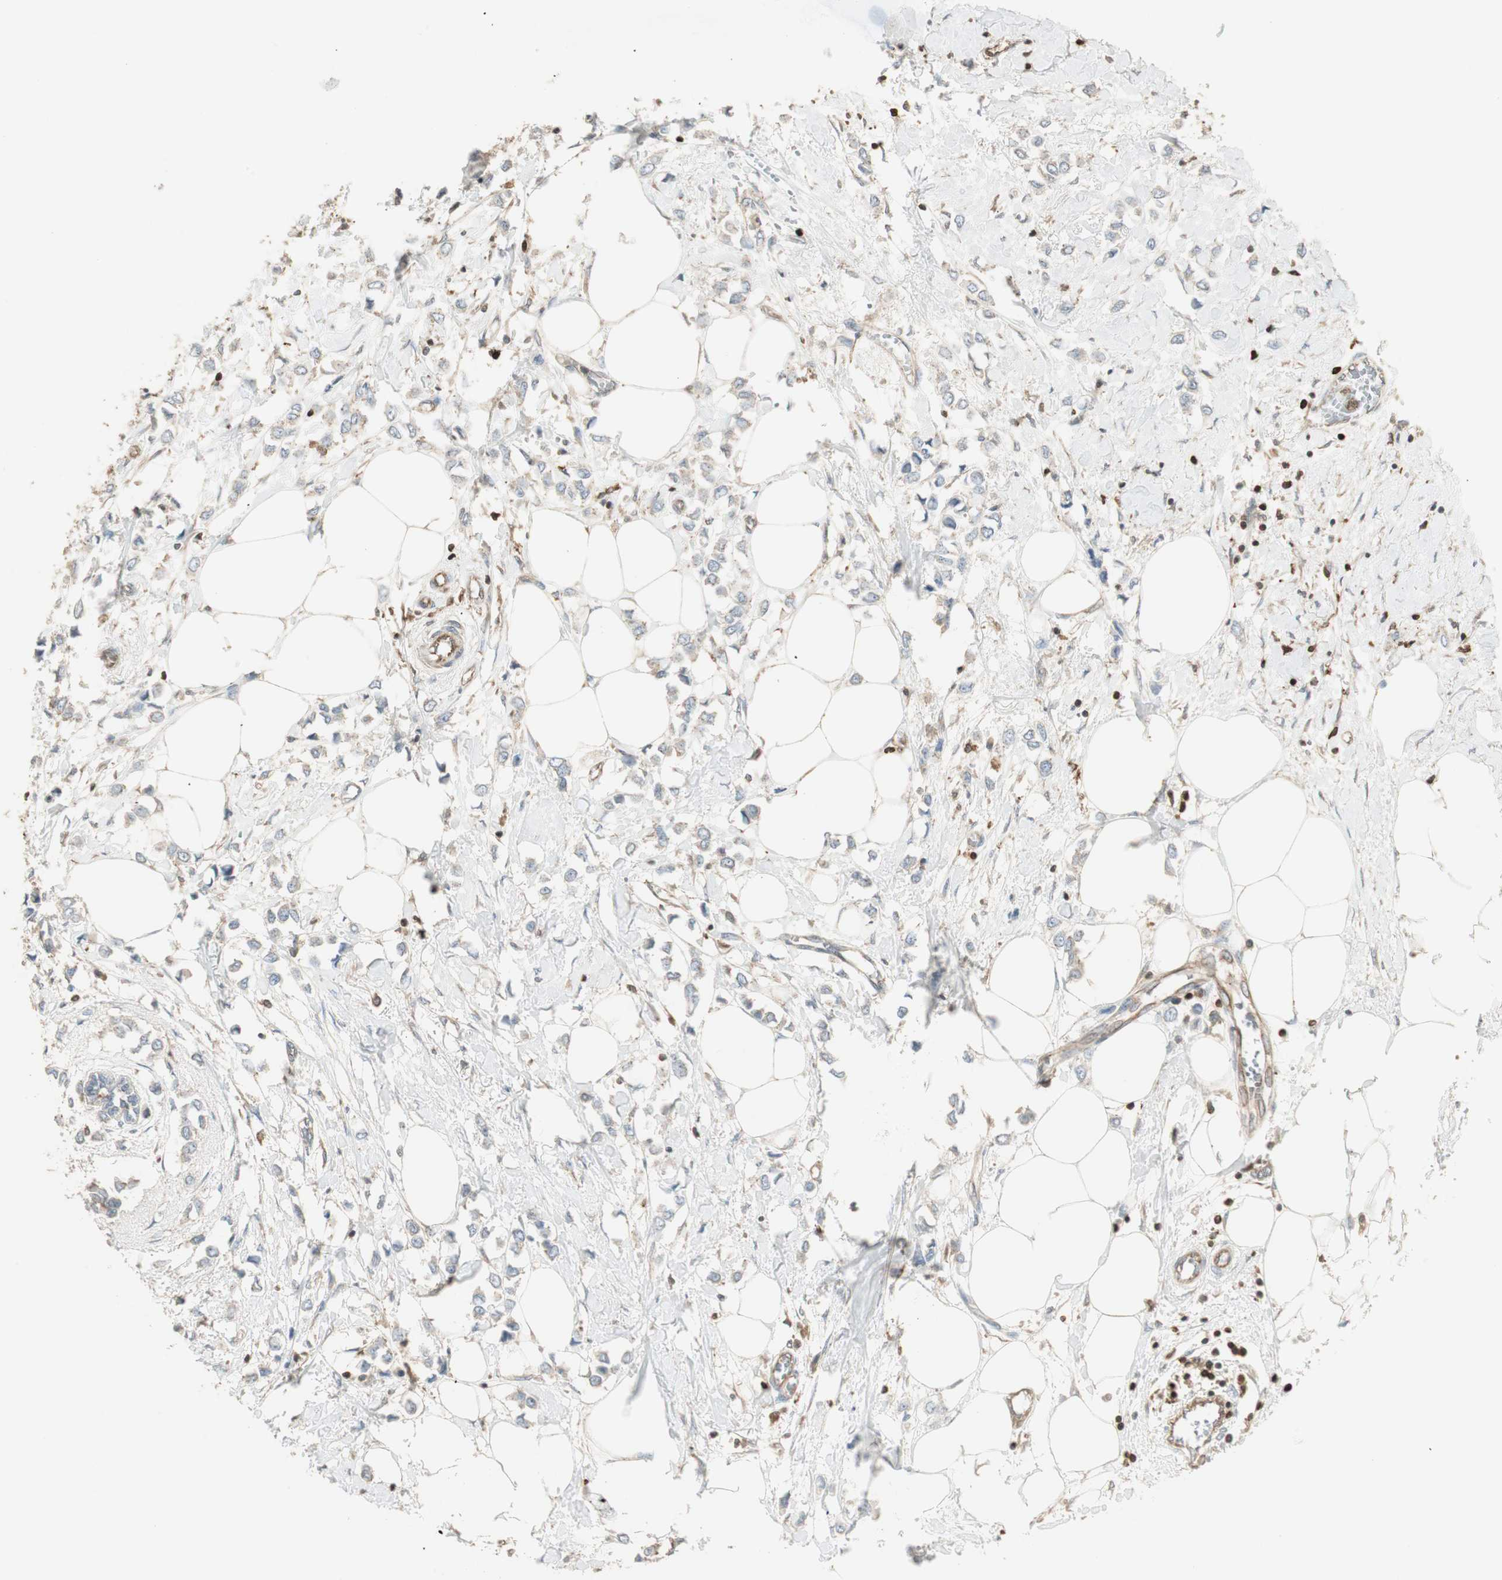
{"staining": {"intensity": "negative", "quantity": "none", "location": "none"}, "tissue": "breast cancer", "cell_type": "Tumor cells", "image_type": "cancer", "snomed": [{"axis": "morphology", "description": "Lobular carcinoma"}, {"axis": "topography", "description": "Breast"}], "caption": "High power microscopy micrograph of an IHC image of breast cancer (lobular carcinoma), revealing no significant staining in tumor cells. (DAB immunohistochemistry (IHC), high magnification).", "gene": "CRLF3", "patient": {"sex": "female", "age": 51}}